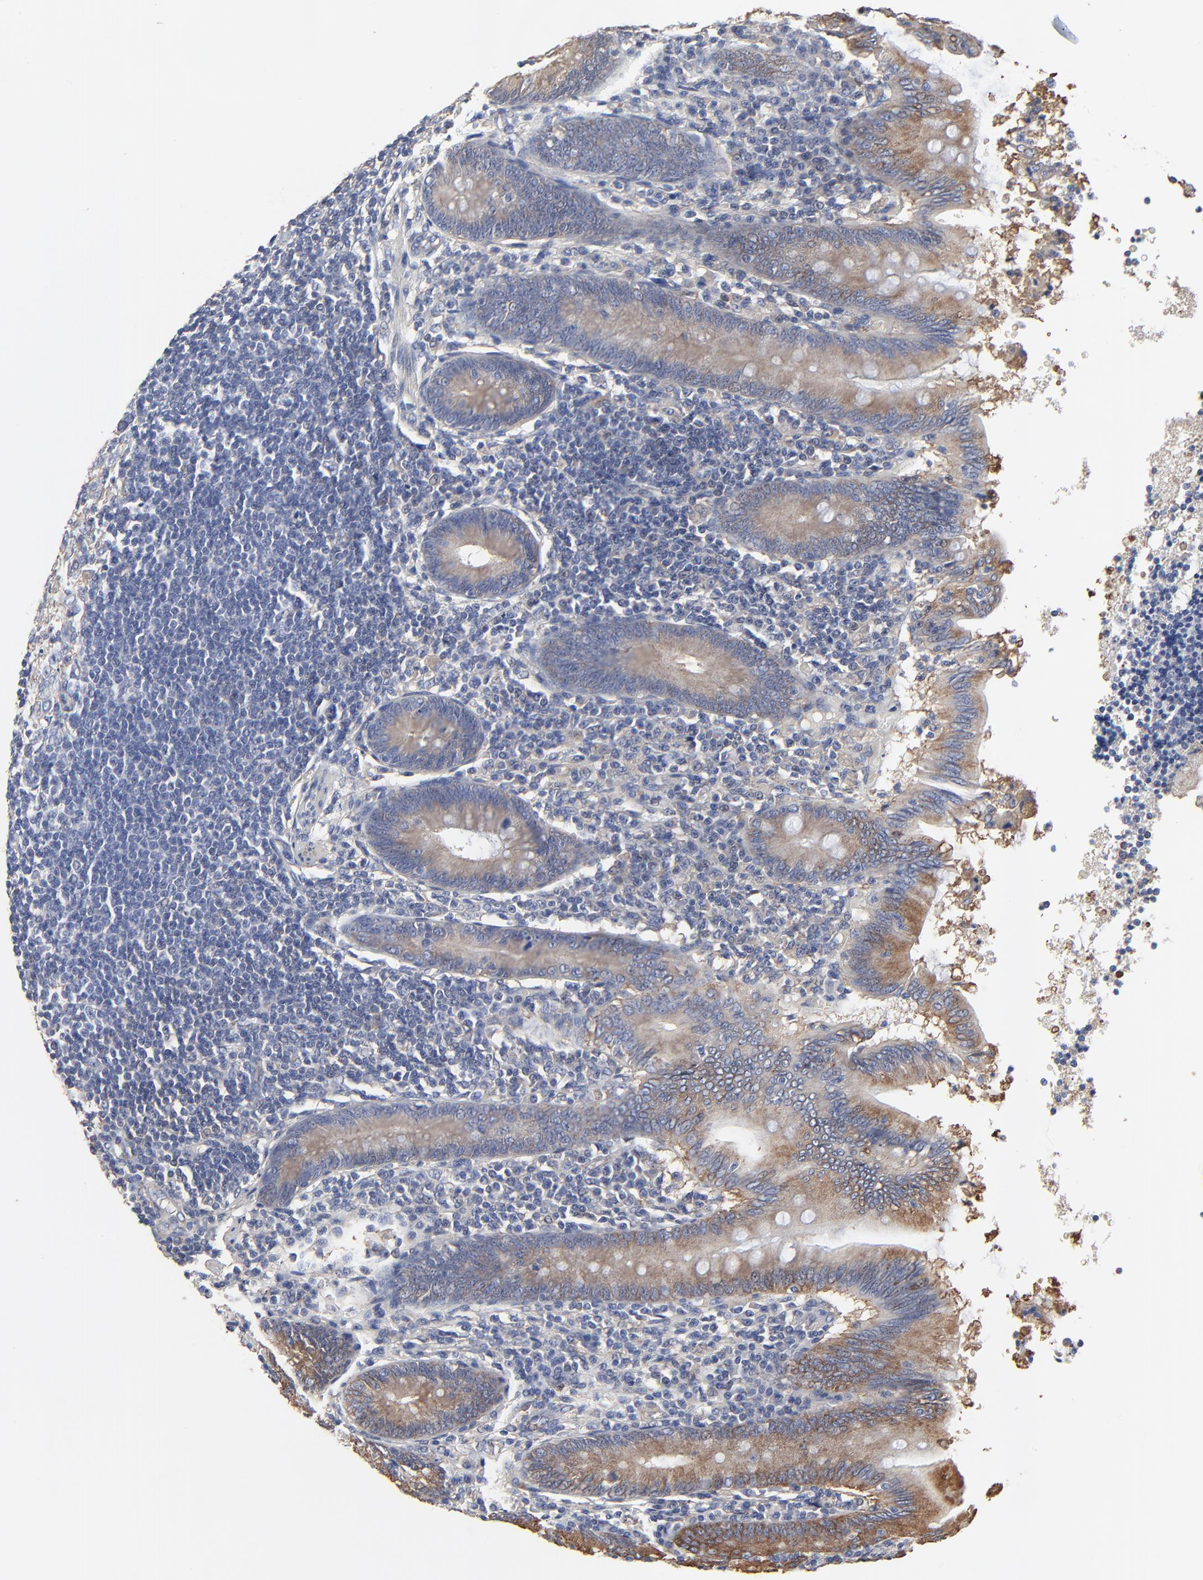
{"staining": {"intensity": "moderate", "quantity": ">75%", "location": "cytoplasmic/membranous"}, "tissue": "appendix", "cell_type": "Glandular cells", "image_type": "normal", "snomed": [{"axis": "morphology", "description": "Normal tissue, NOS"}, {"axis": "morphology", "description": "Inflammation, NOS"}, {"axis": "topography", "description": "Appendix"}], "caption": "Human appendix stained for a protein (brown) shows moderate cytoplasmic/membranous positive staining in approximately >75% of glandular cells.", "gene": "NXF3", "patient": {"sex": "male", "age": 46}}